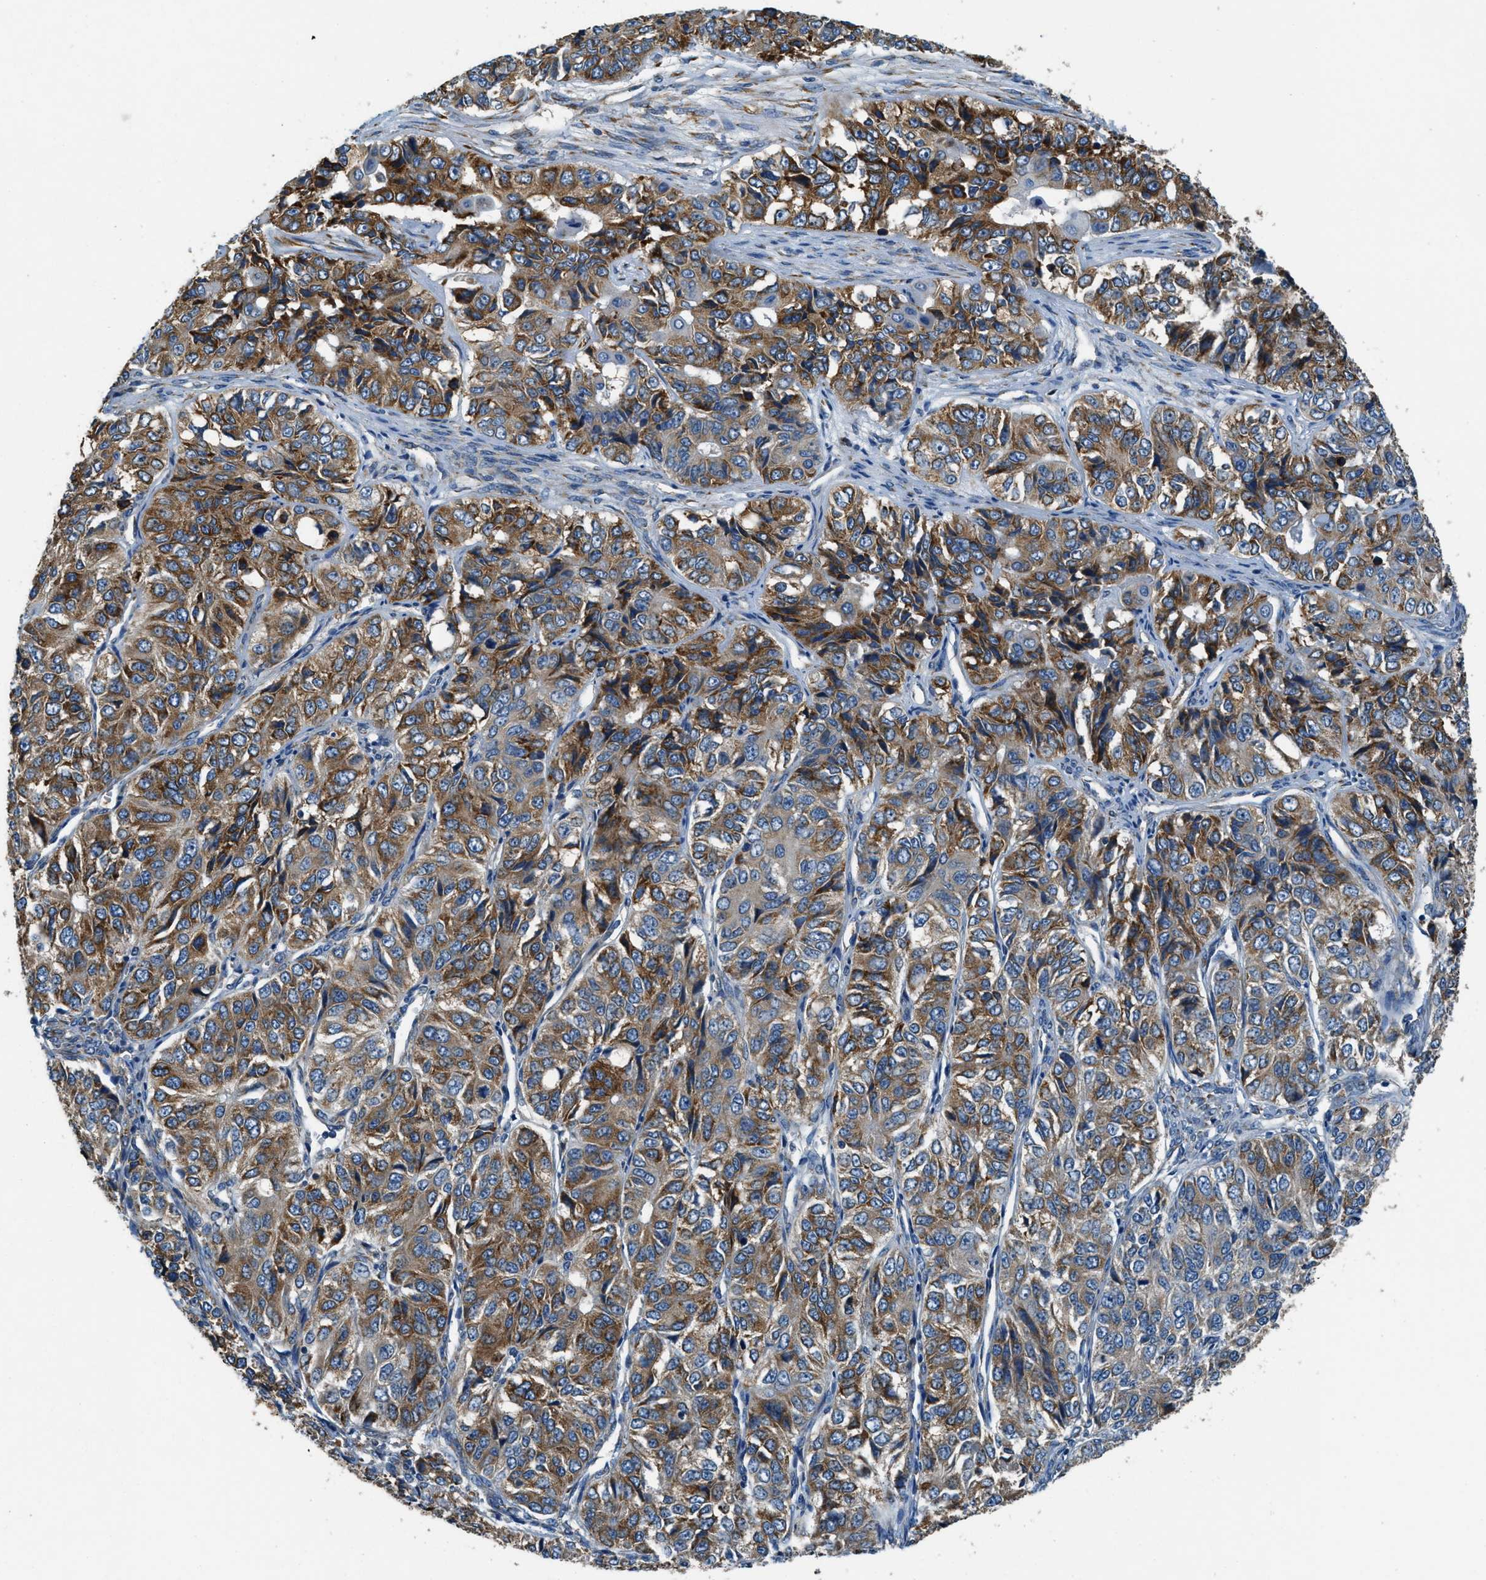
{"staining": {"intensity": "strong", "quantity": ">75%", "location": "cytoplasmic/membranous"}, "tissue": "ovarian cancer", "cell_type": "Tumor cells", "image_type": "cancer", "snomed": [{"axis": "morphology", "description": "Carcinoma, endometroid"}, {"axis": "topography", "description": "Ovary"}], "caption": "Strong cytoplasmic/membranous protein expression is present in approximately >75% of tumor cells in ovarian cancer. The staining was performed using DAB (3,3'-diaminobenzidine) to visualize the protein expression in brown, while the nuclei were stained in blue with hematoxylin (Magnification: 20x).", "gene": "GIMAP8", "patient": {"sex": "female", "age": 51}}